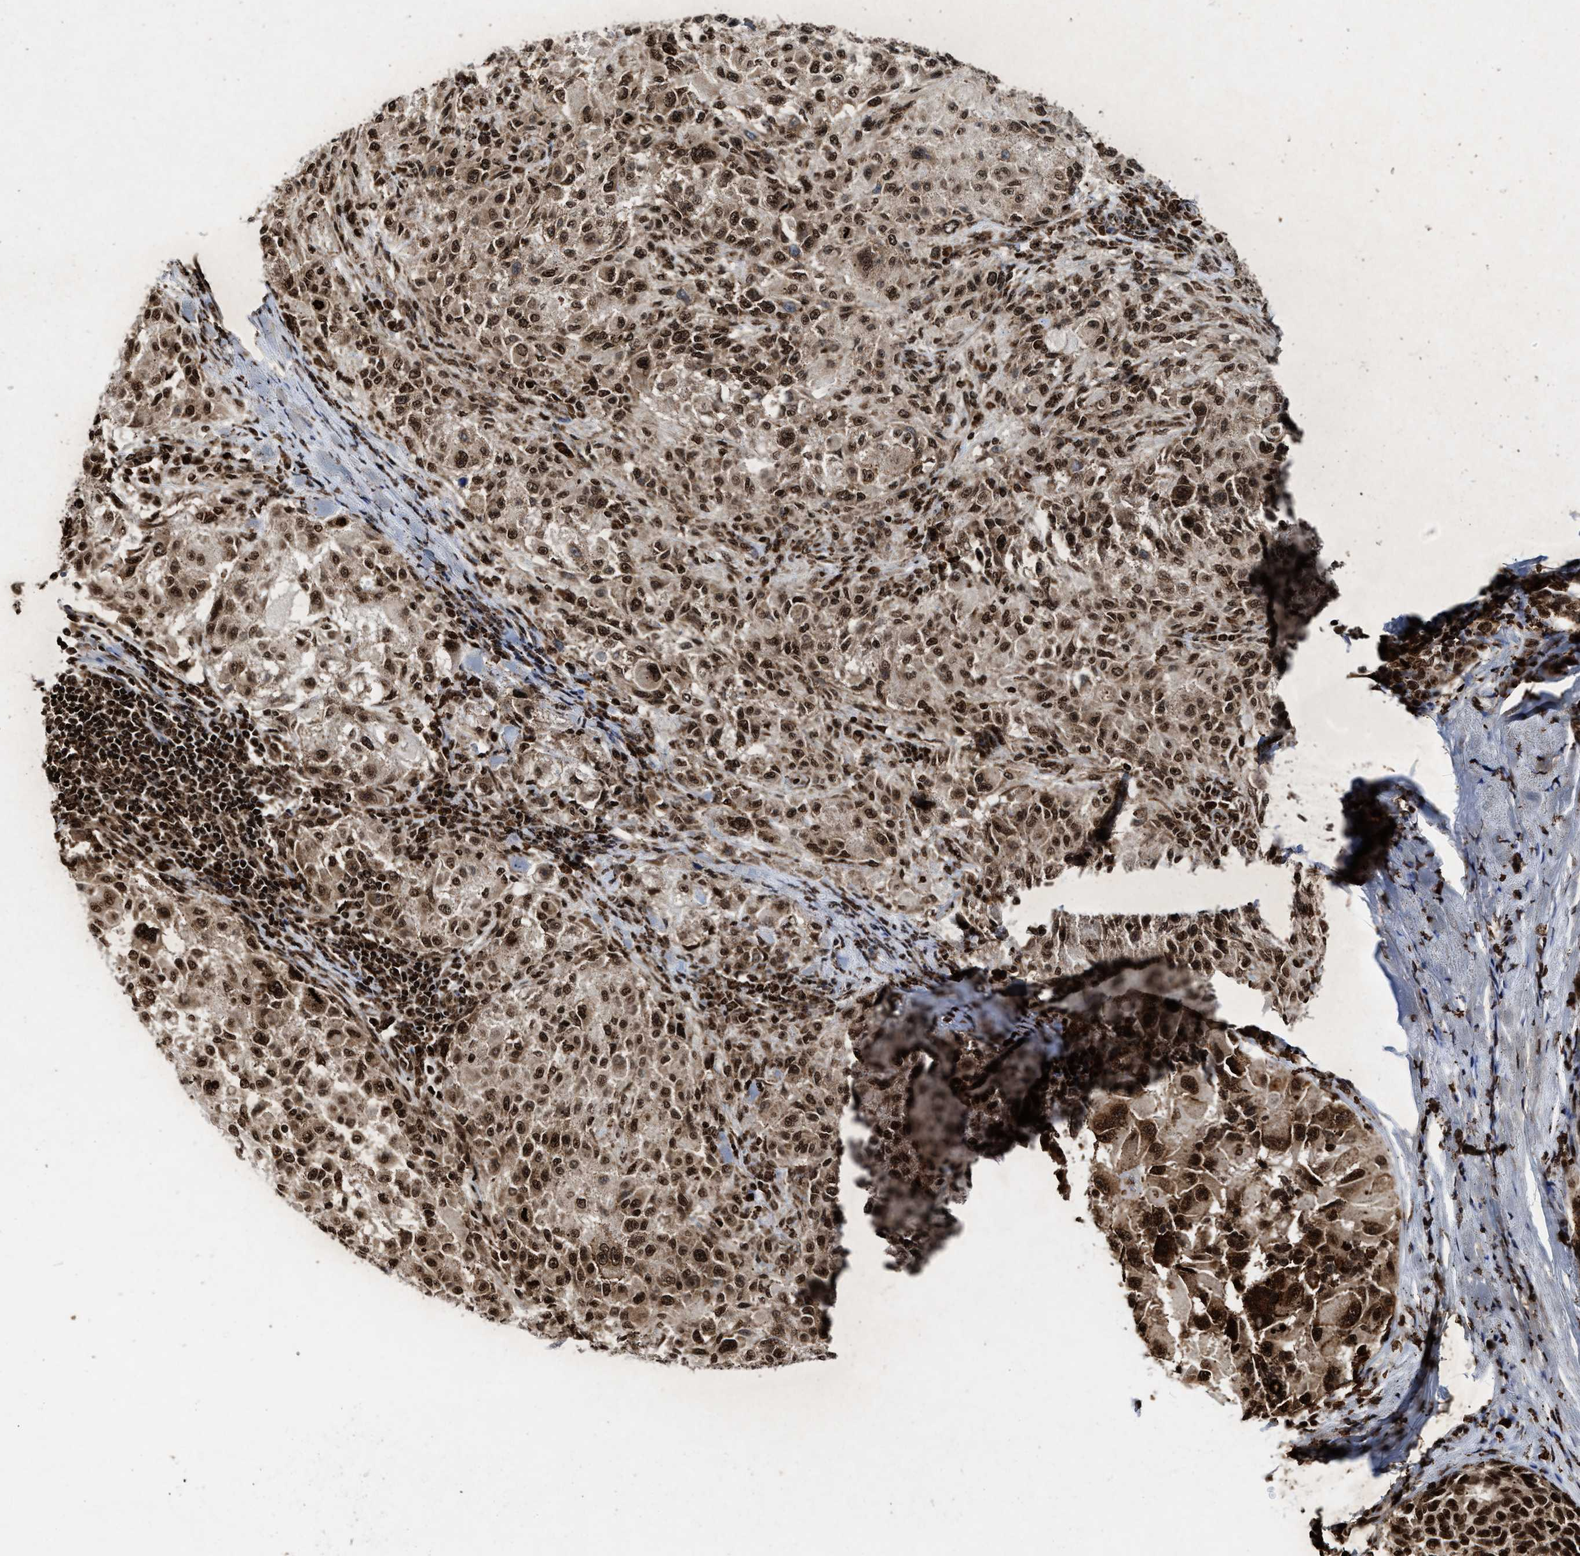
{"staining": {"intensity": "strong", "quantity": ">75%", "location": "nuclear"}, "tissue": "melanoma", "cell_type": "Tumor cells", "image_type": "cancer", "snomed": [{"axis": "morphology", "description": "Necrosis, NOS"}, {"axis": "morphology", "description": "Malignant melanoma, NOS"}, {"axis": "topography", "description": "Skin"}], "caption": "Immunohistochemistry micrograph of malignant melanoma stained for a protein (brown), which reveals high levels of strong nuclear staining in about >75% of tumor cells.", "gene": "ALYREF", "patient": {"sex": "female", "age": 87}}